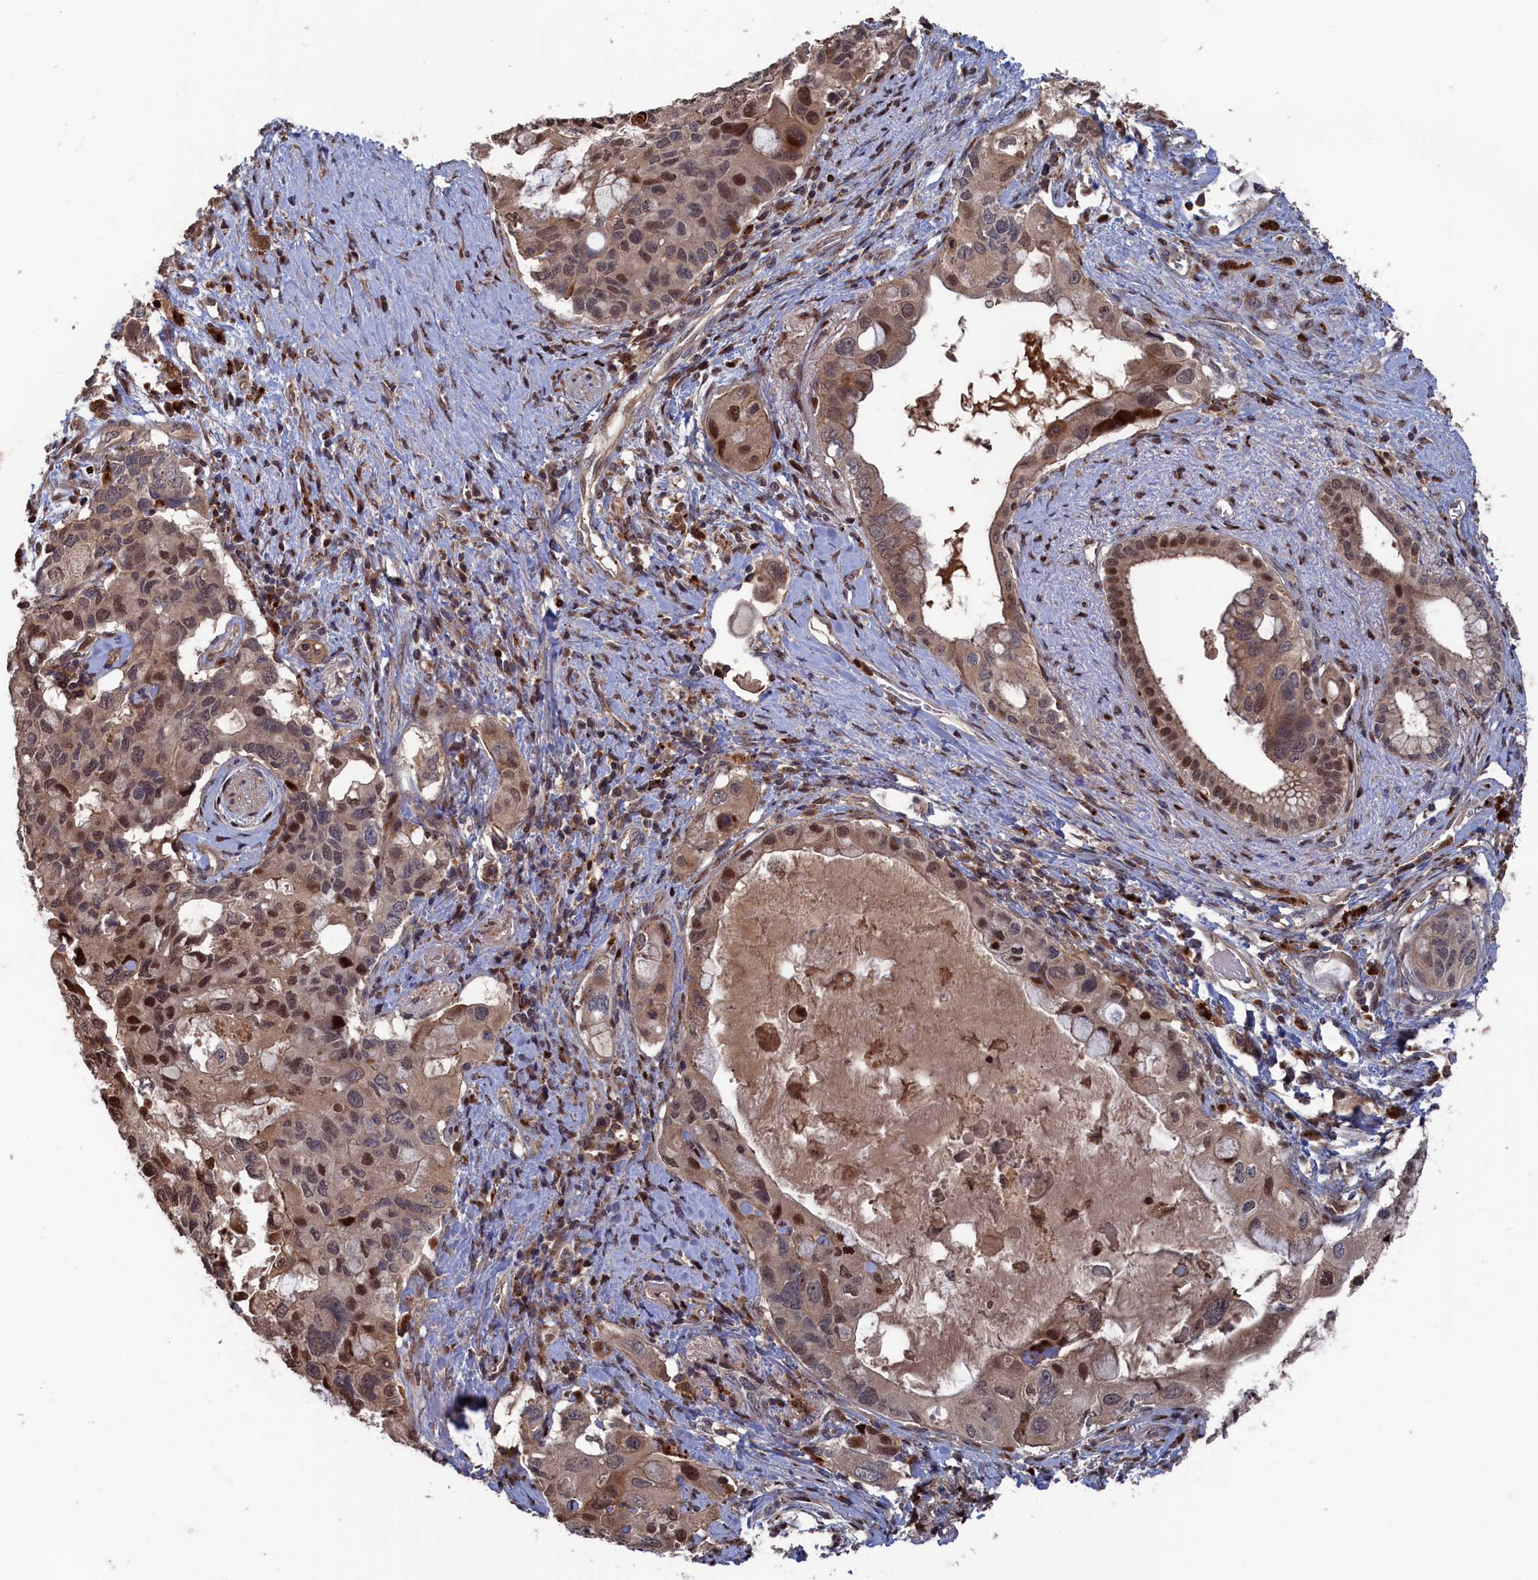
{"staining": {"intensity": "moderate", "quantity": "25%-75%", "location": "cytoplasmic/membranous,nuclear"}, "tissue": "pancreatic cancer", "cell_type": "Tumor cells", "image_type": "cancer", "snomed": [{"axis": "morphology", "description": "Adenocarcinoma, NOS"}, {"axis": "topography", "description": "Pancreas"}], "caption": "Immunohistochemical staining of pancreatic cancer (adenocarcinoma) exhibits medium levels of moderate cytoplasmic/membranous and nuclear protein expression in about 25%-75% of tumor cells.", "gene": "PLA2G15", "patient": {"sex": "female", "age": 56}}